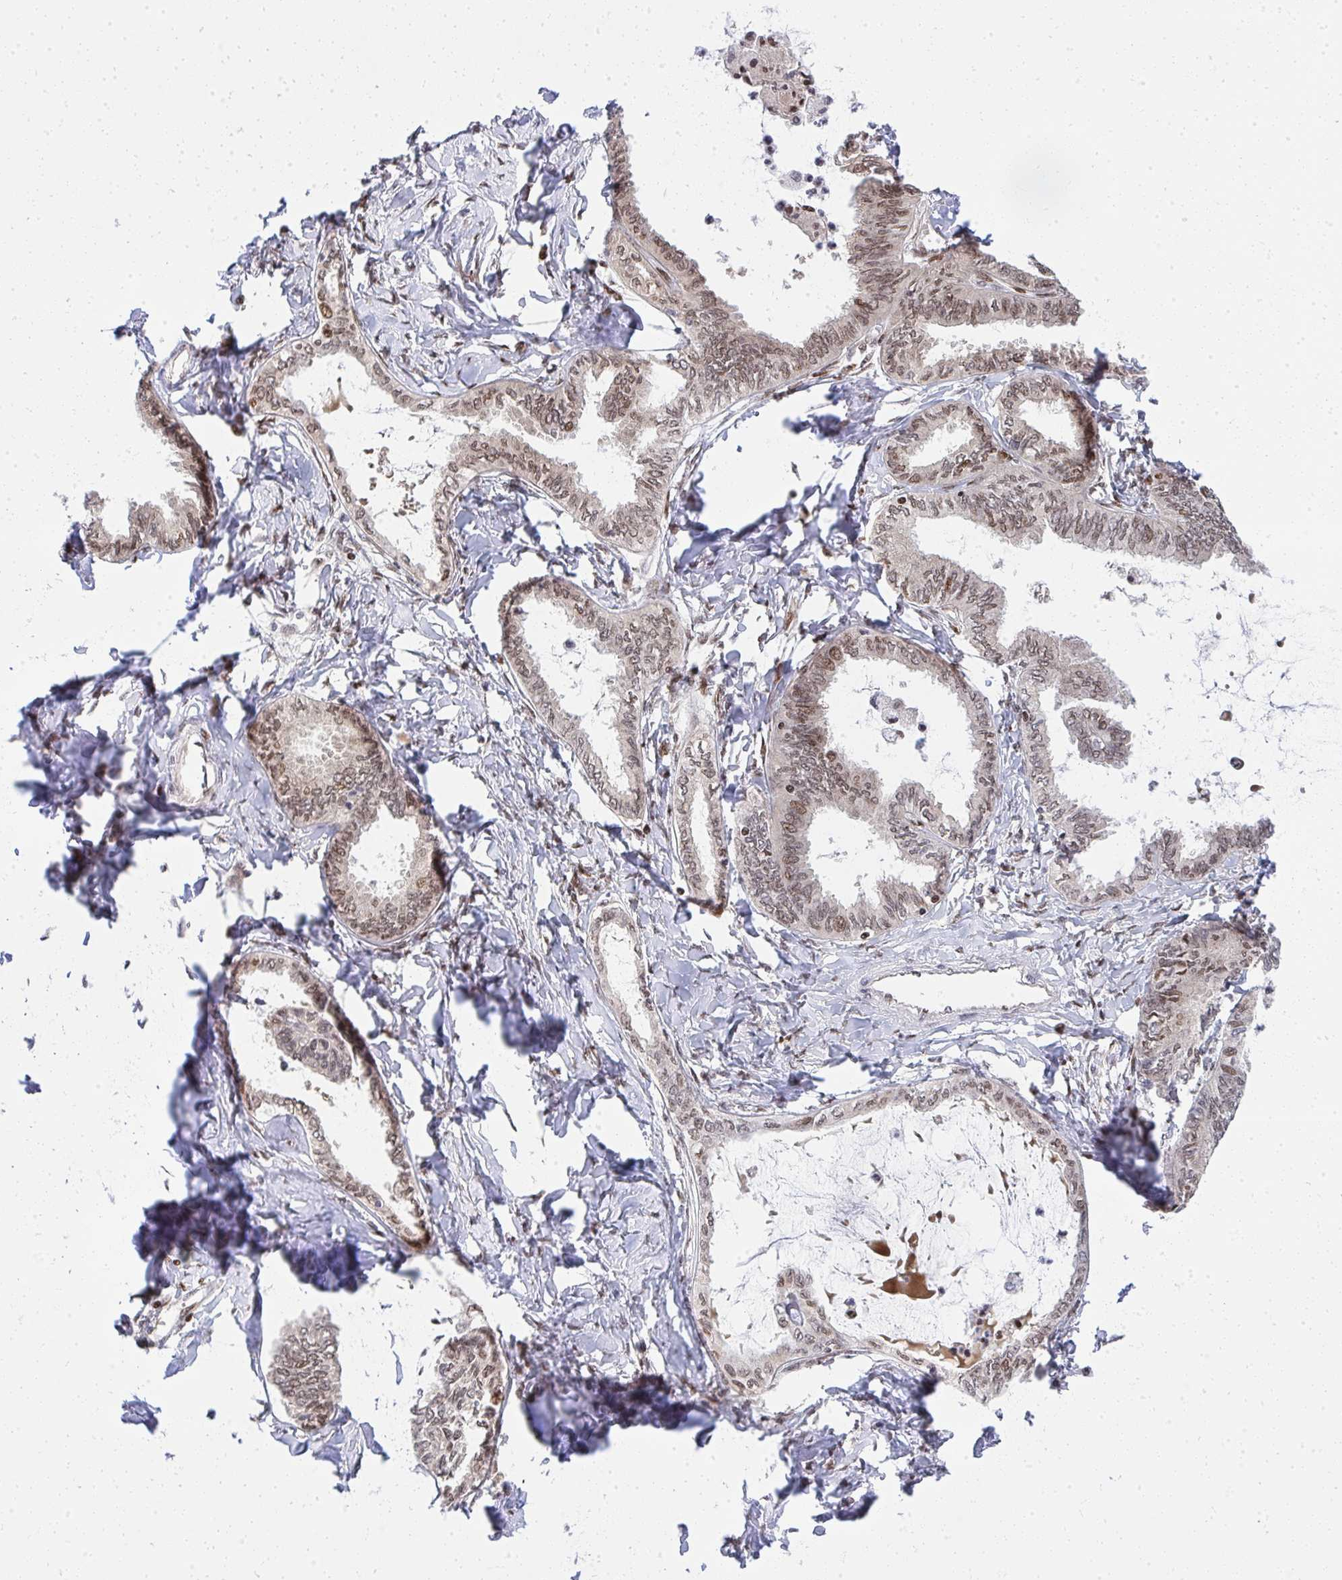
{"staining": {"intensity": "moderate", "quantity": ">75%", "location": "nuclear"}, "tissue": "ovarian cancer", "cell_type": "Tumor cells", "image_type": "cancer", "snomed": [{"axis": "morphology", "description": "Carcinoma, endometroid"}, {"axis": "topography", "description": "Ovary"}], "caption": "Immunohistochemical staining of human endometroid carcinoma (ovarian) exhibits medium levels of moderate nuclear protein positivity in approximately >75% of tumor cells.", "gene": "PIGY", "patient": {"sex": "female", "age": 70}}